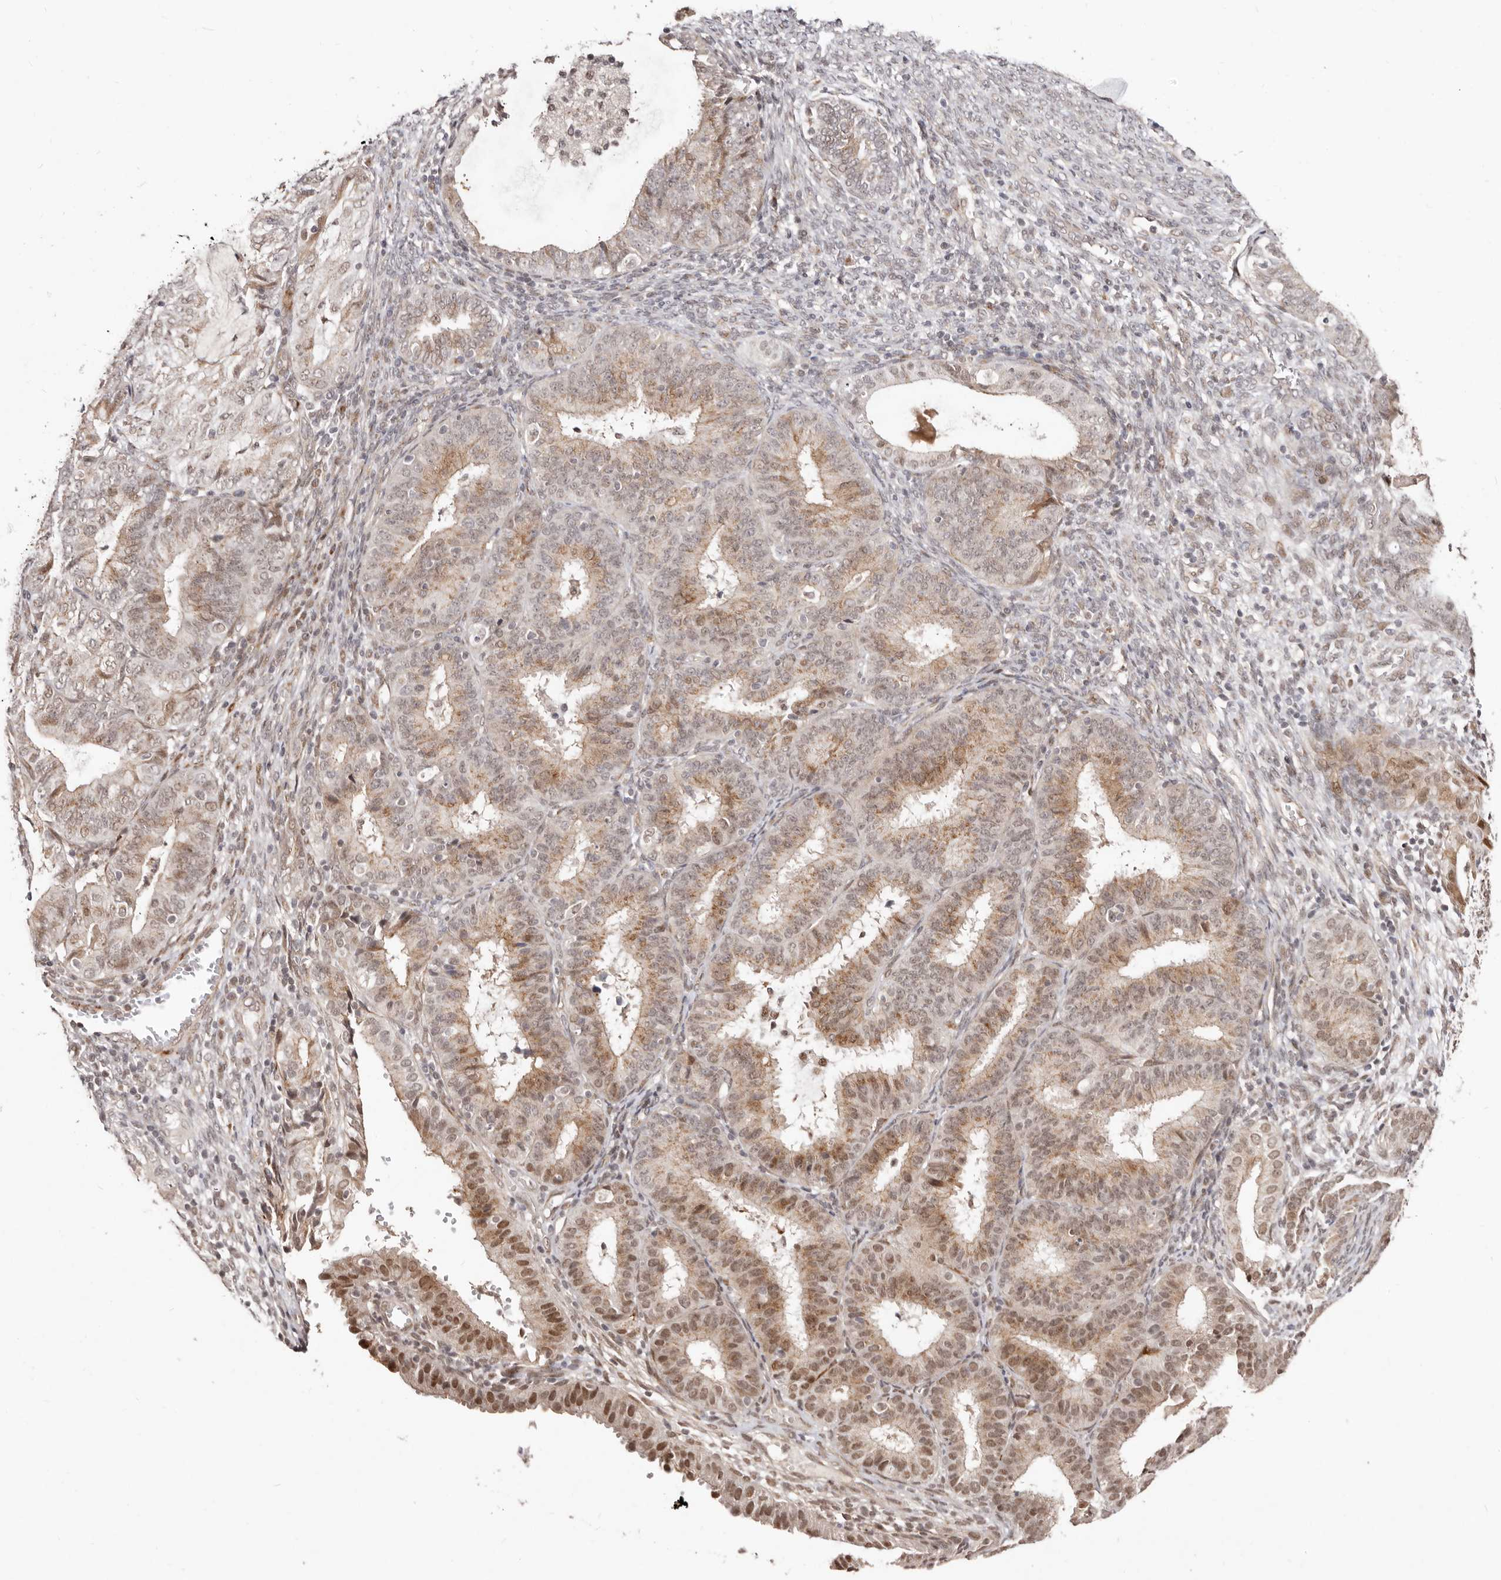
{"staining": {"intensity": "moderate", "quantity": "25%-75%", "location": "cytoplasmic/membranous,nuclear"}, "tissue": "endometrial cancer", "cell_type": "Tumor cells", "image_type": "cancer", "snomed": [{"axis": "morphology", "description": "Adenocarcinoma, NOS"}, {"axis": "topography", "description": "Endometrium"}], "caption": "A photomicrograph of human endometrial cancer (adenocarcinoma) stained for a protein shows moderate cytoplasmic/membranous and nuclear brown staining in tumor cells.", "gene": "SRCAP", "patient": {"sex": "female", "age": 51}}